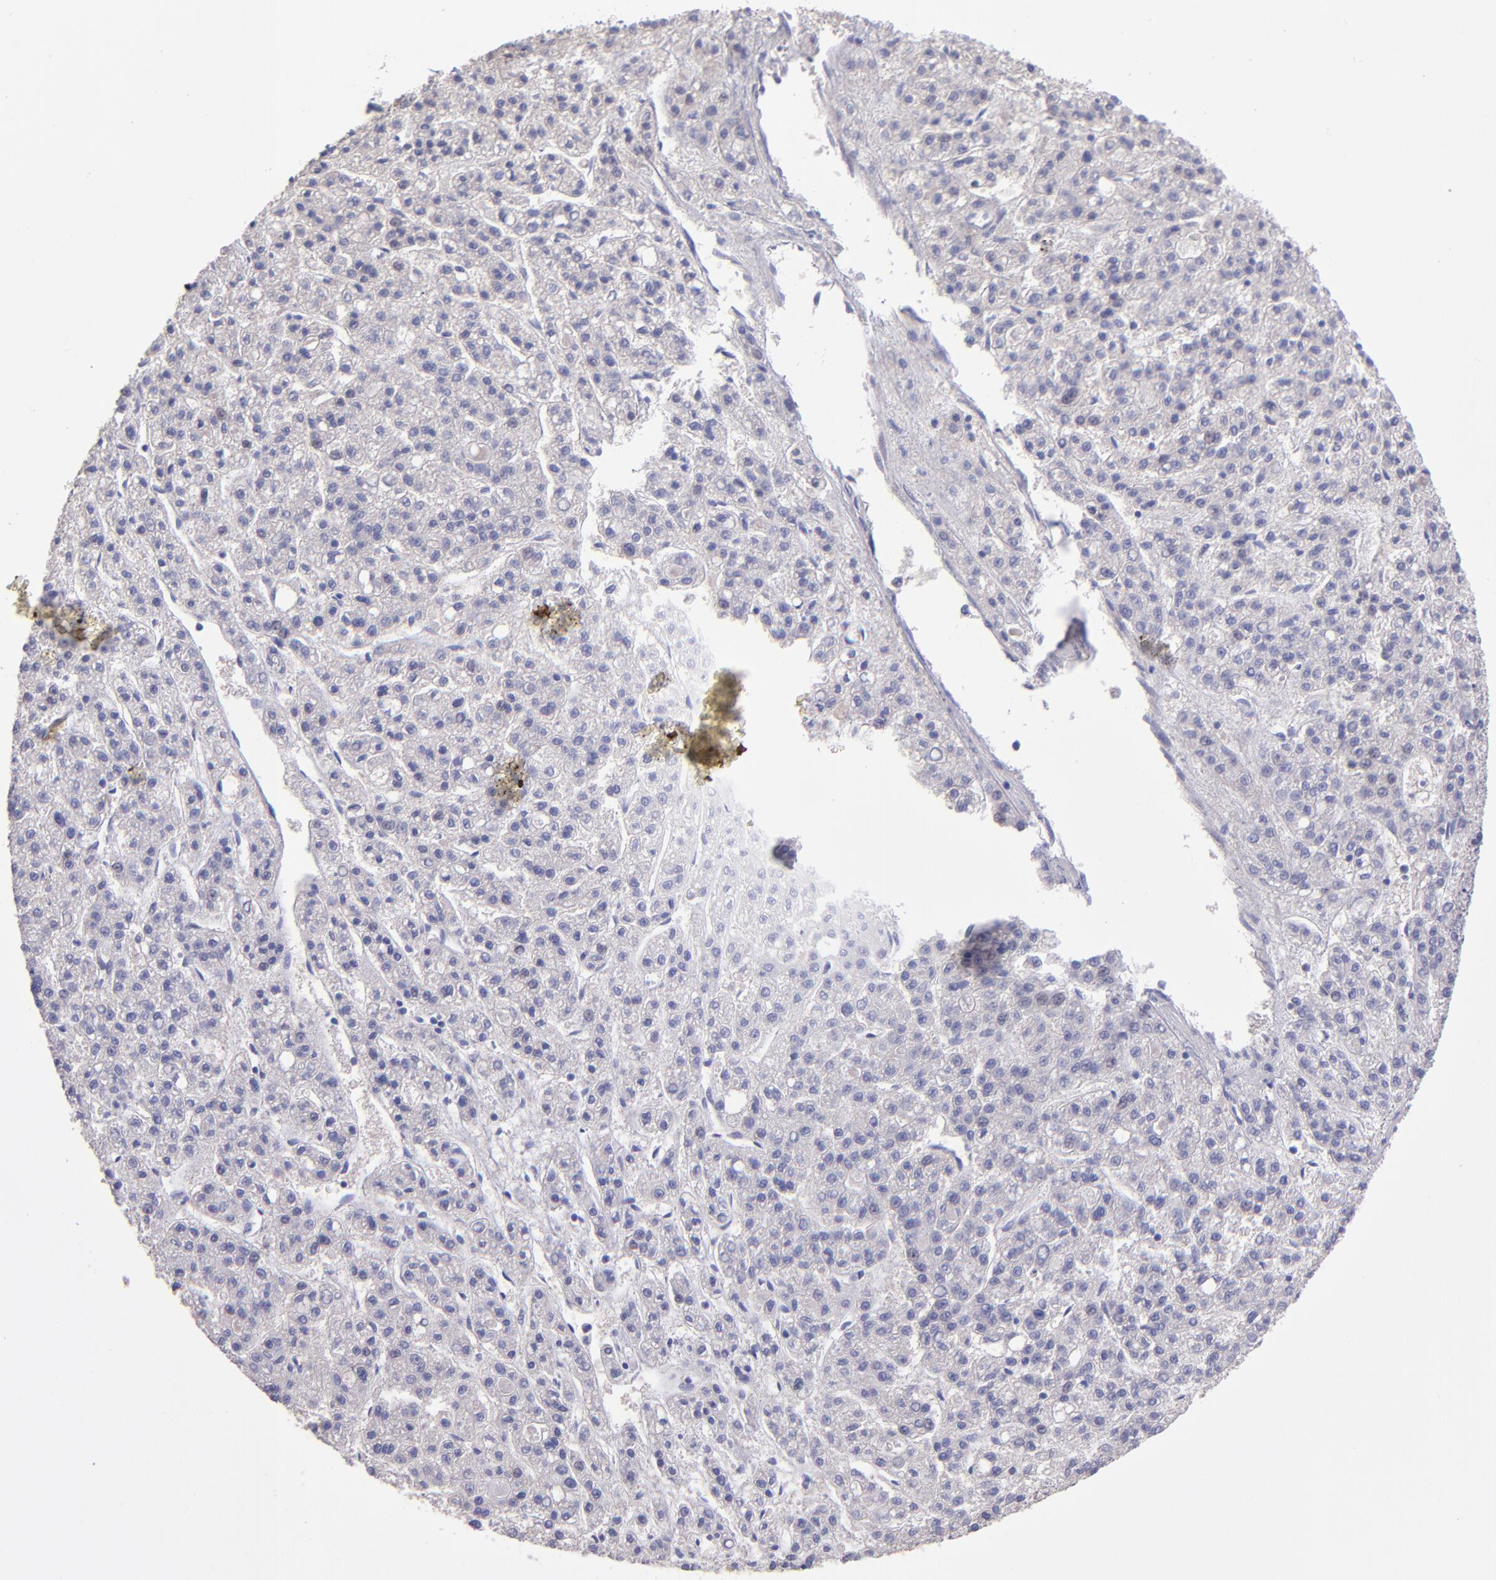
{"staining": {"intensity": "negative", "quantity": "none", "location": "none"}, "tissue": "liver cancer", "cell_type": "Tumor cells", "image_type": "cancer", "snomed": [{"axis": "morphology", "description": "Carcinoma, Hepatocellular, NOS"}, {"axis": "topography", "description": "Liver"}], "caption": "IHC of human liver hepatocellular carcinoma displays no staining in tumor cells. (Immunohistochemistry, brightfield microscopy, high magnification).", "gene": "NSF", "patient": {"sex": "male", "age": 70}}